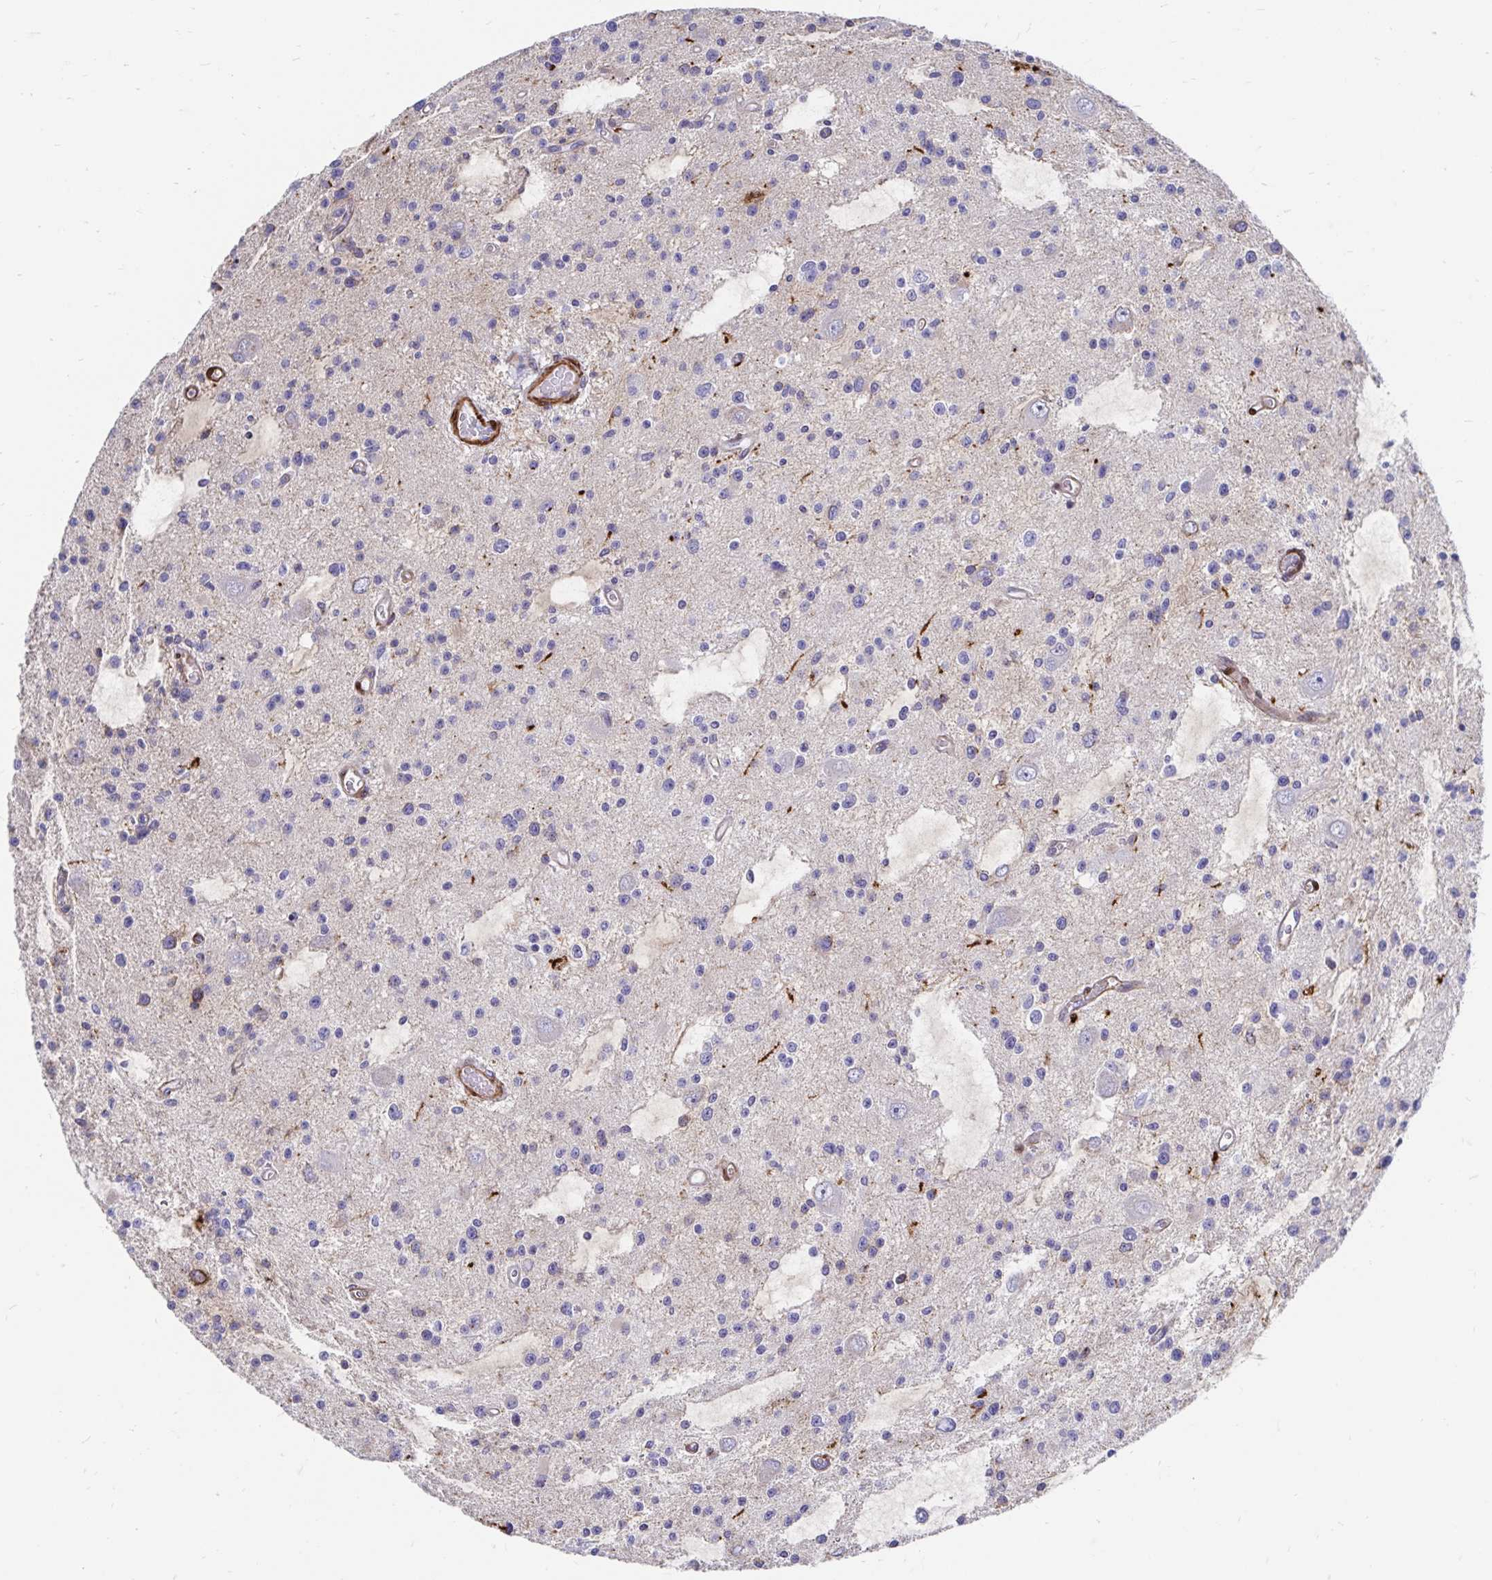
{"staining": {"intensity": "negative", "quantity": "none", "location": "none"}, "tissue": "glioma", "cell_type": "Tumor cells", "image_type": "cancer", "snomed": [{"axis": "morphology", "description": "Glioma, malignant, Low grade"}, {"axis": "topography", "description": "Brain"}], "caption": "Photomicrograph shows no protein positivity in tumor cells of malignant glioma (low-grade) tissue. (IHC, brightfield microscopy, high magnification).", "gene": "CDKL1", "patient": {"sex": "male", "age": 43}}